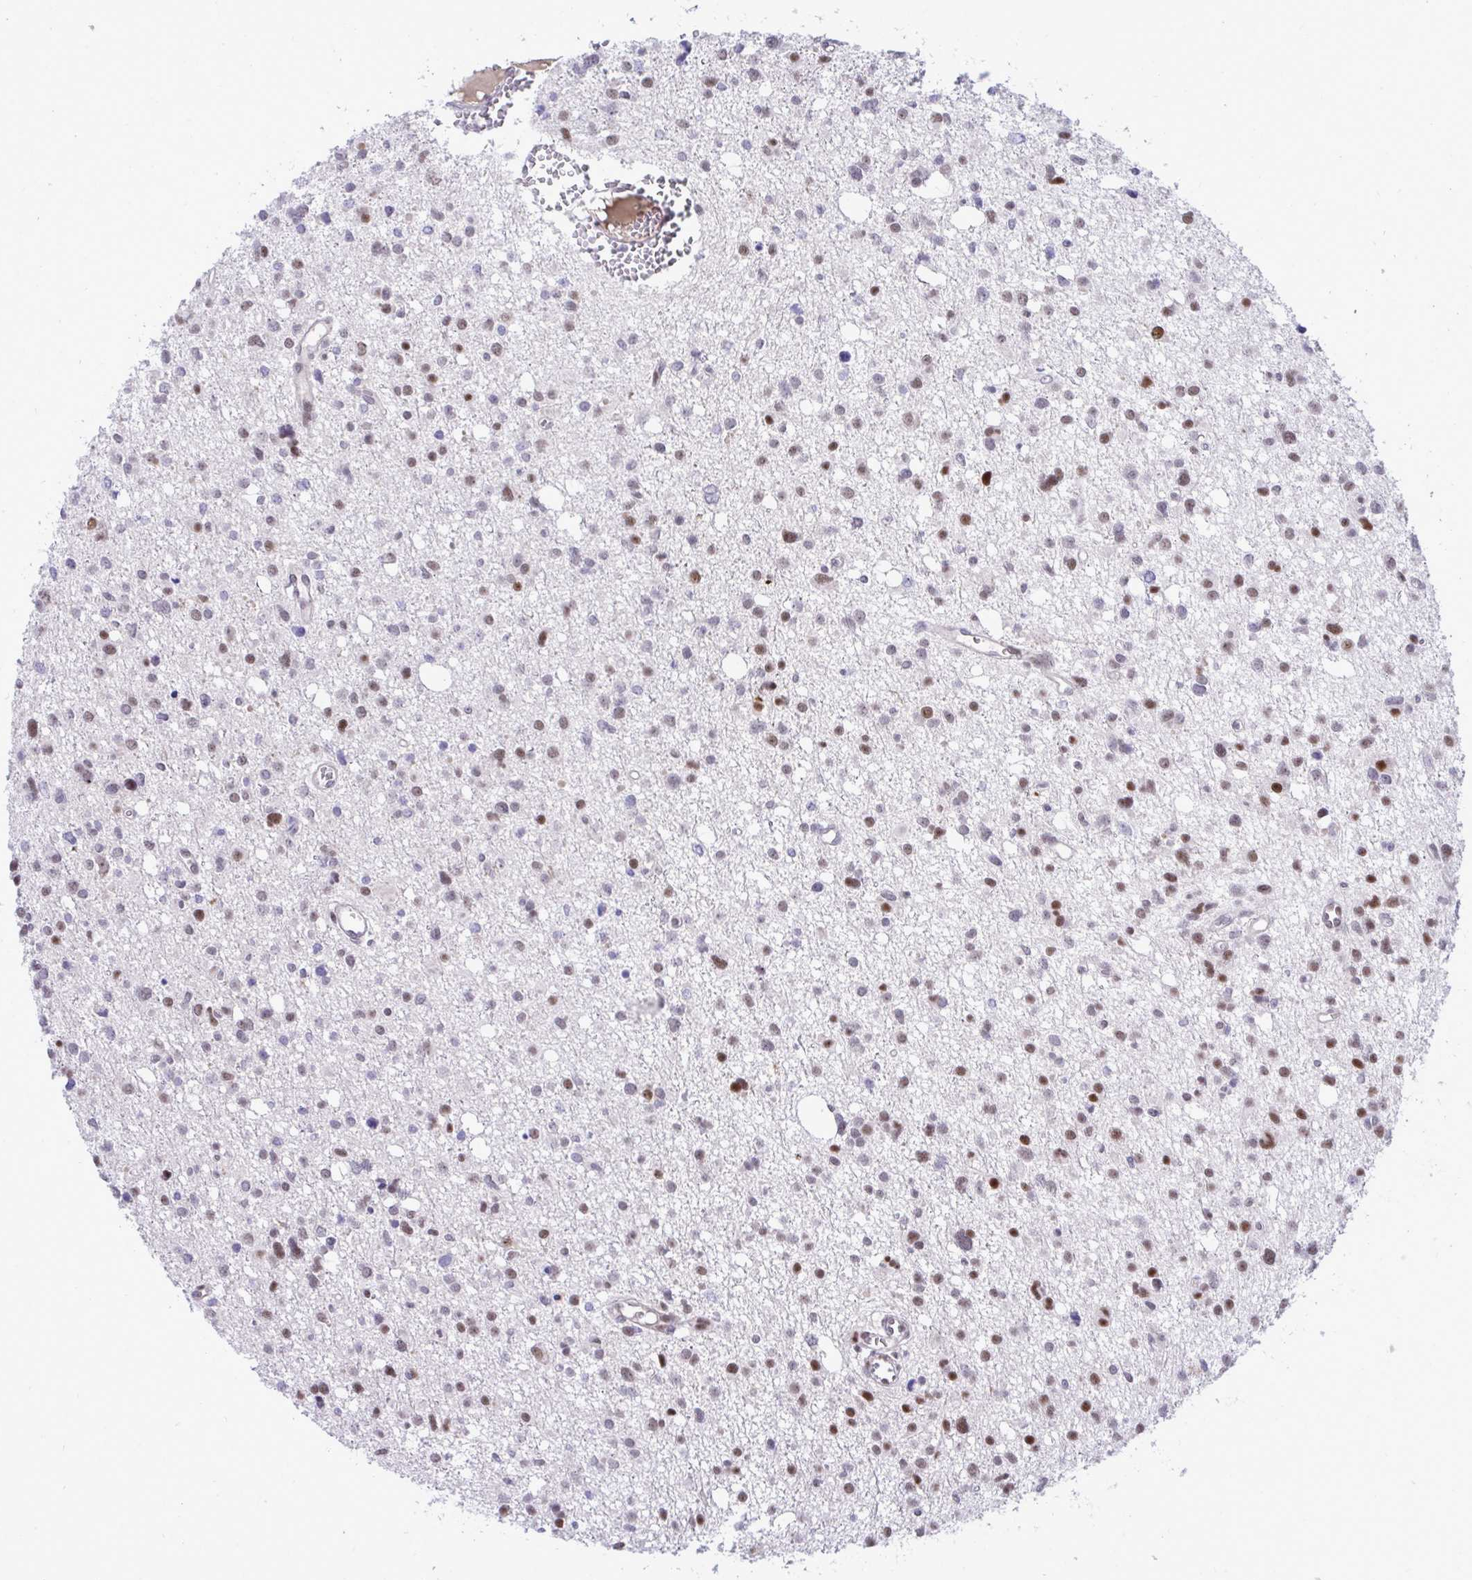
{"staining": {"intensity": "moderate", "quantity": "25%-75%", "location": "nuclear"}, "tissue": "glioma", "cell_type": "Tumor cells", "image_type": "cancer", "snomed": [{"axis": "morphology", "description": "Glioma, malignant, High grade"}, {"axis": "topography", "description": "Brain"}], "caption": "A histopathology image of malignant glioma (high-grade) stained for a protein shows moderate nuclear brown staining in tumor cells. (brown staining indicates protein expression, while blue staining denotes nuclei).", "gene": "C14orf39", "patient": {"sex": "male", "age": 23}}